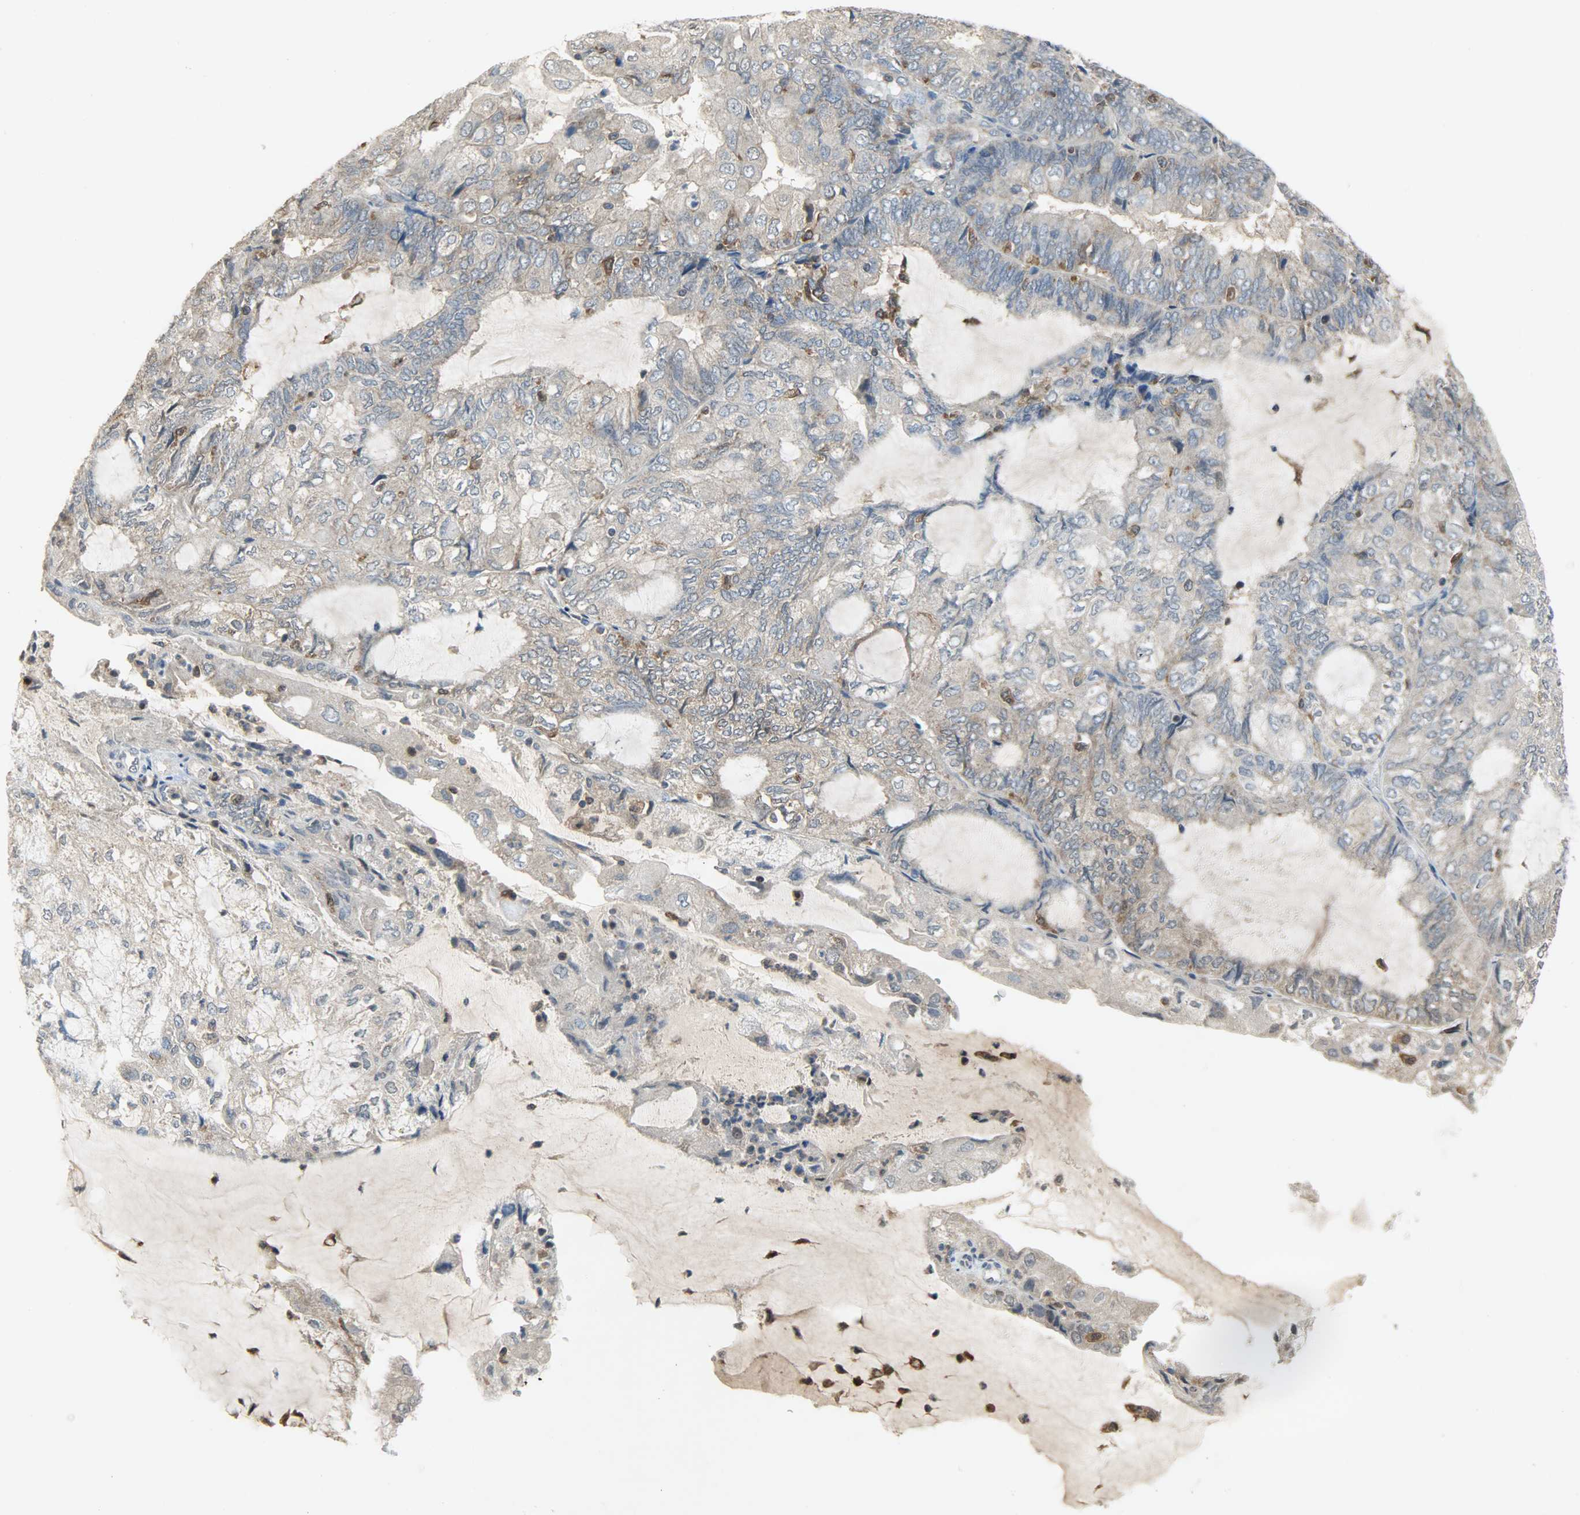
{"staining": {"intensity": "weak", "quantity": ">75%", "location": "cytoplasmic/membranous"}, "tissue": "endometrial cancer", "cell_type": "Tumor cells", "image_type": "cancer", "snomed": [{"axis": "morphology", "description": "Adenocarcinoma, NOS"}, {"axis": "topography", "description": "Endometrium"}], "caption": "An image of human endometrial adenocarcinoma stained for a protein reveals weak cytoplasmic/membranous brown staining in tumor cells.", "gene": "TRIM21", "patient": {"sex": "female", "age": 81}}